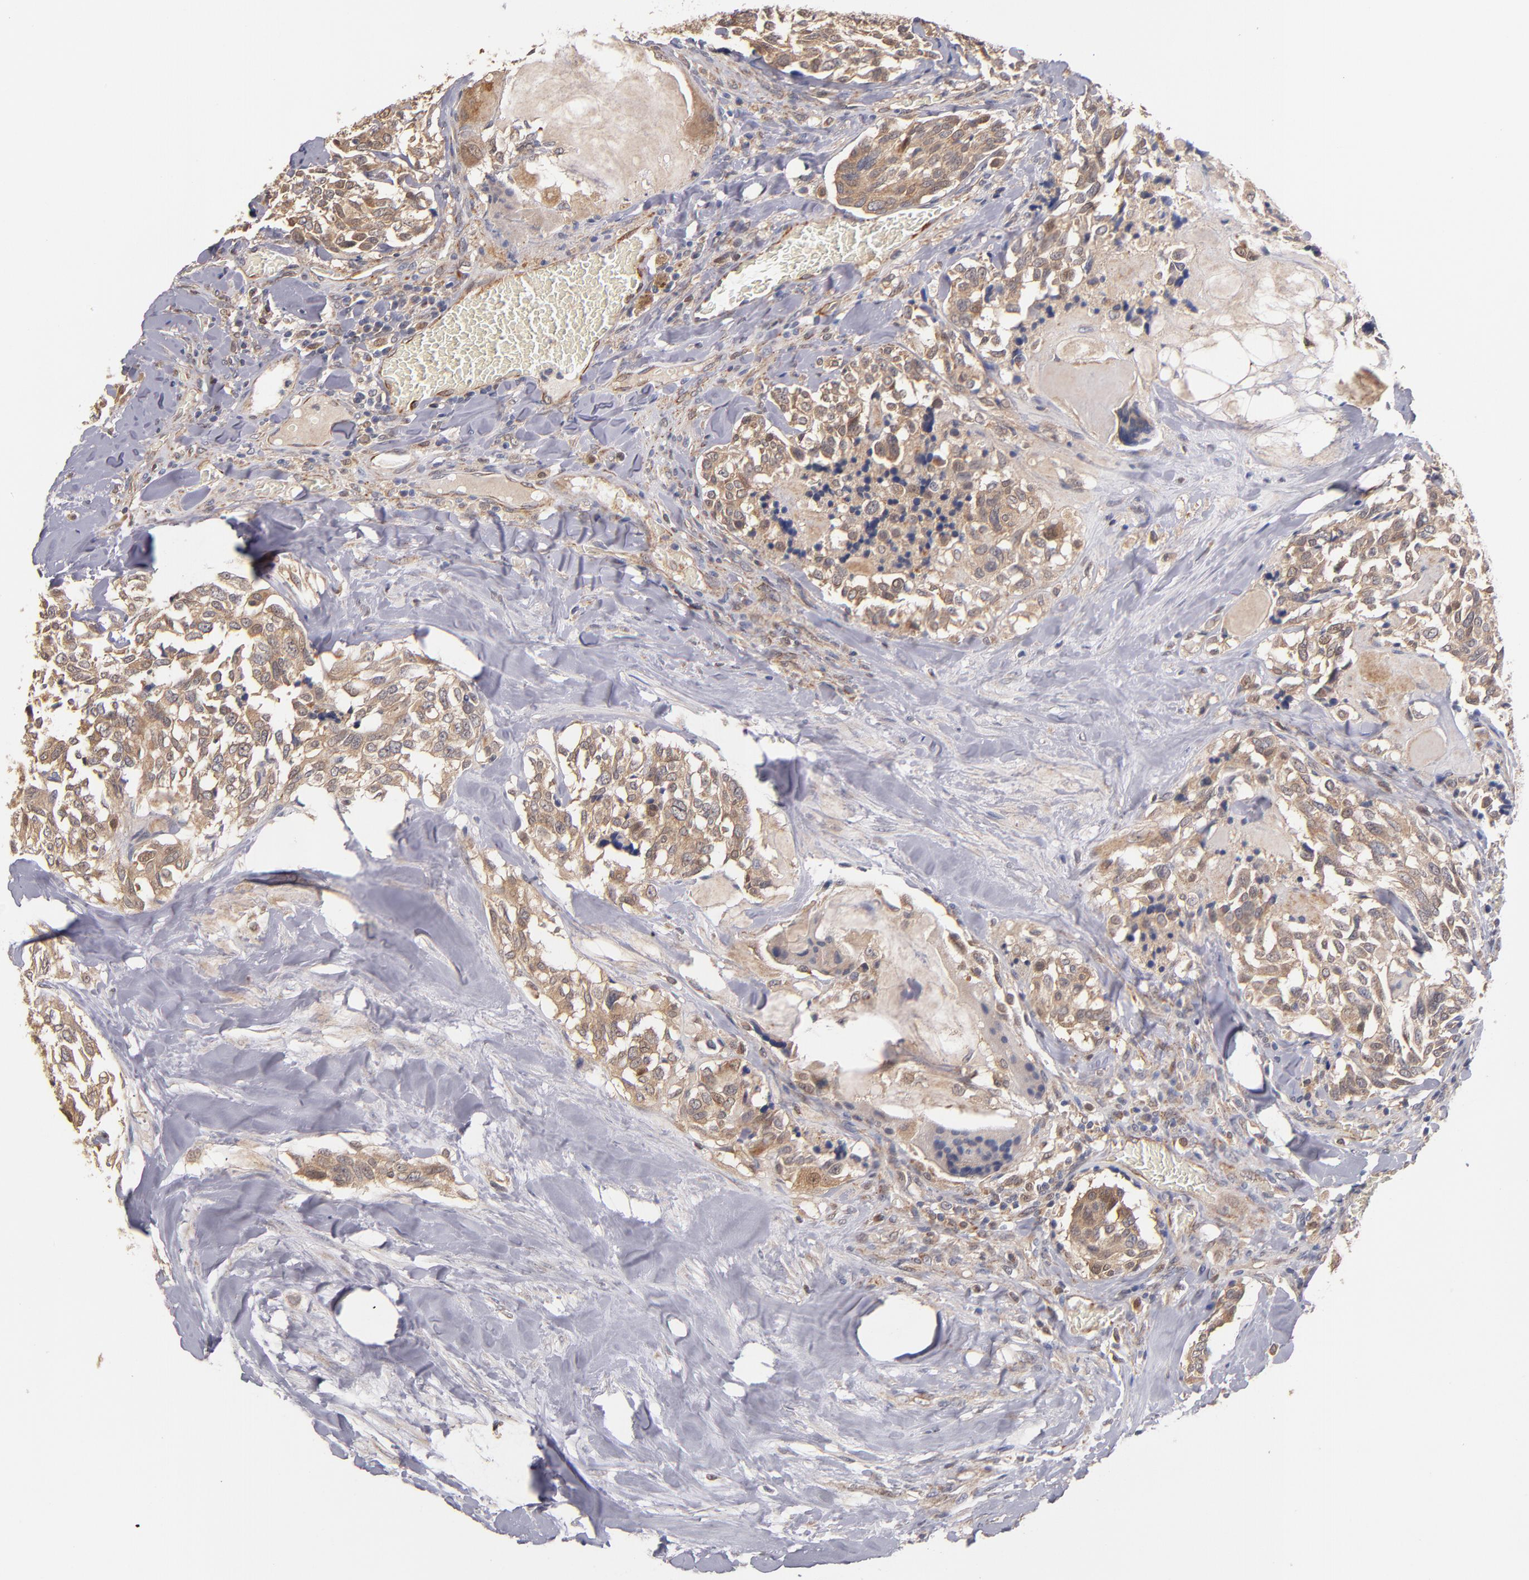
{"staining": {"intensity": "moderate", "quantity": ">75%", "location": "cytoplasmic/membranous"}, "tissue": "thyroid cancer", "cell_type": "Tumor cells", "image_type": "cancer", "snomed": [{"axis": "morphology", "description": "Carcinoma, NOS"}, {"axis": "morphology", "description": "Carcinoid, malignant, NOS"}, {"axis": "topography", "description": "Thyroid gland"}], "caption": "DAB immunohistochemical staining of thyroid carcinoid (malignant) displays moderate cytoplasmic/membranous protein staining in approximately >75% of tumor cells. (IHC, brightfield microscopy, high magnification).", "gene": "GMFG", "patient": {"sex": "male", "age": 33}}